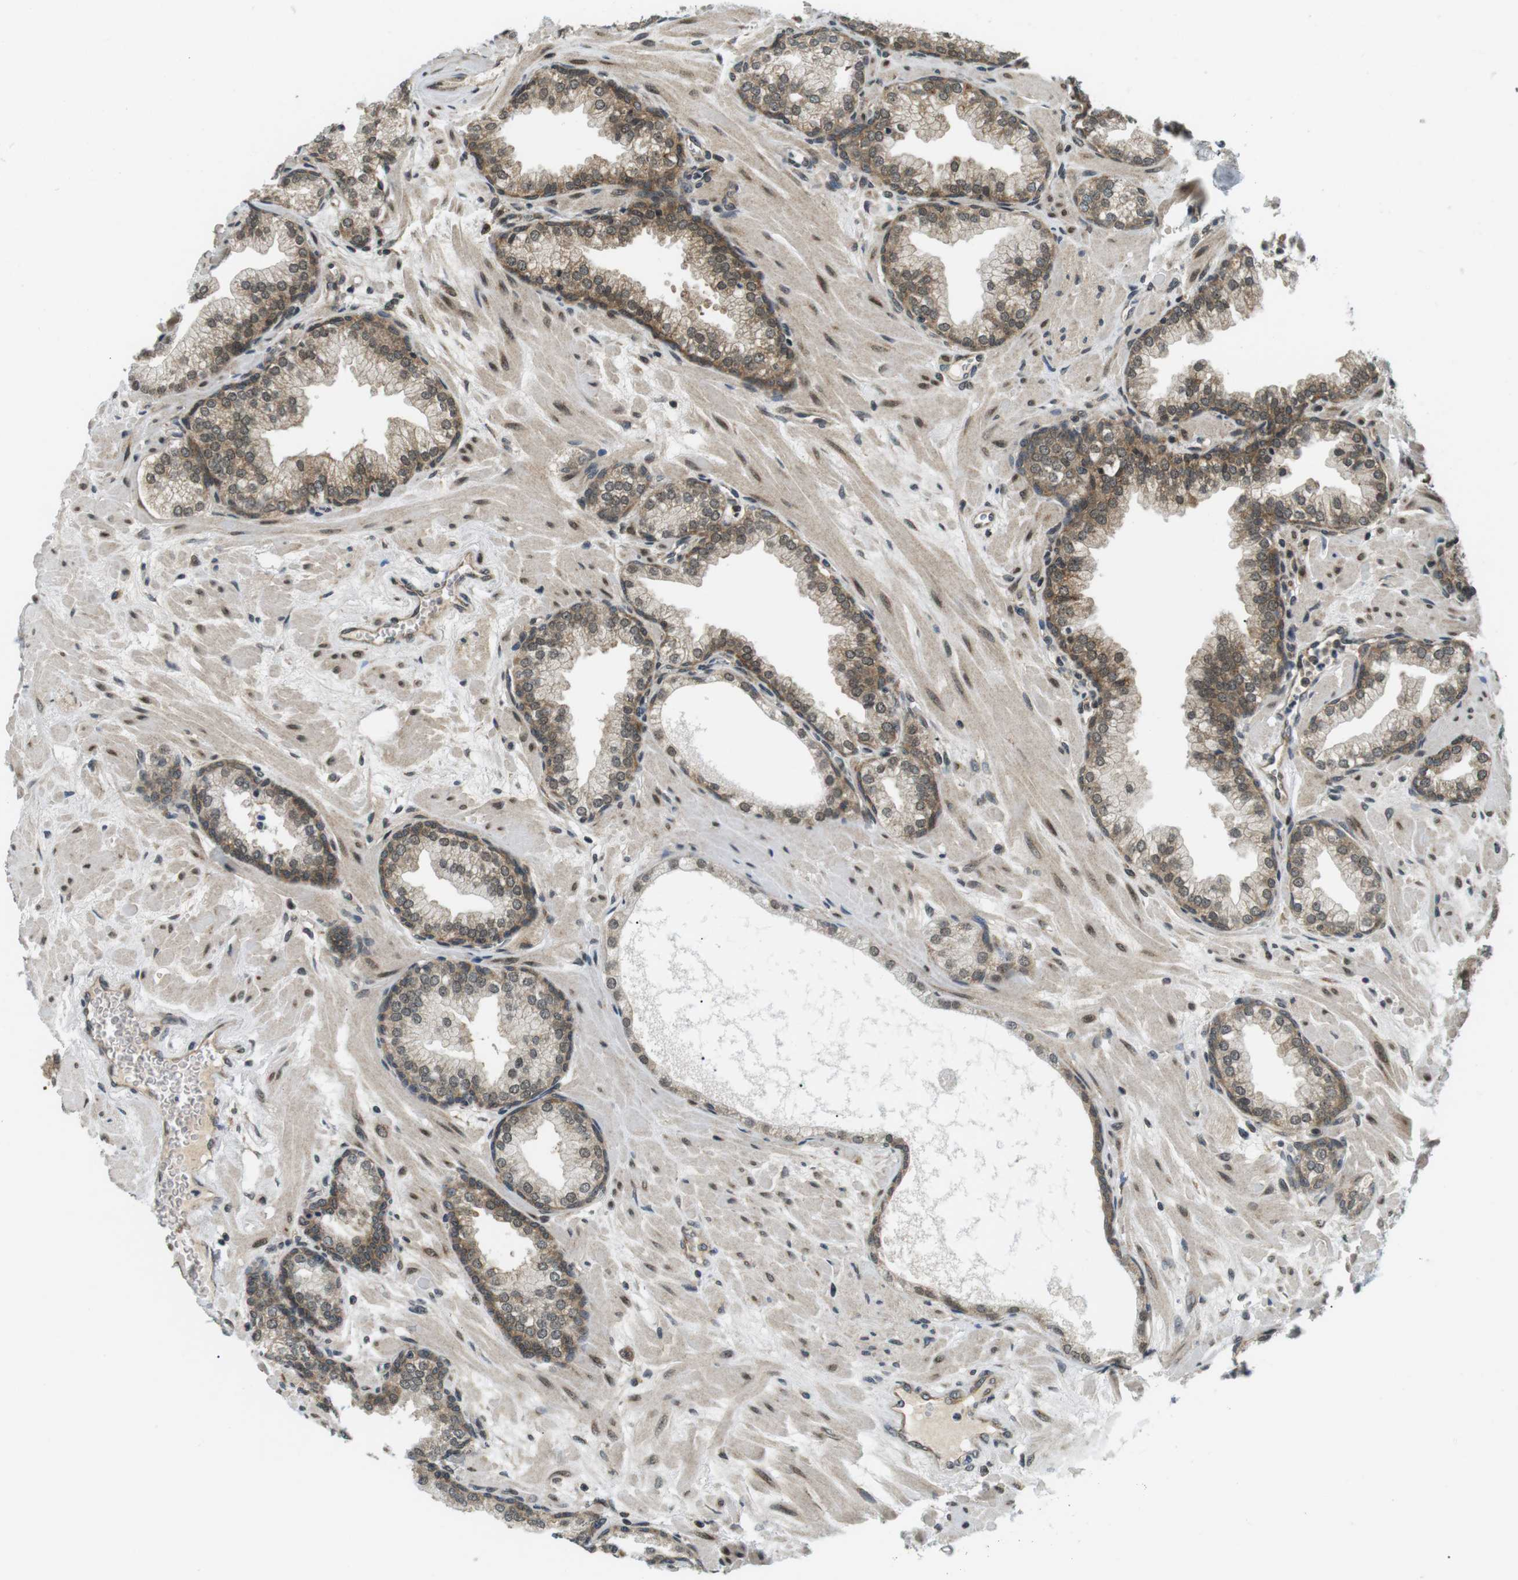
{"staining": {"intensity": "moderate", "quantity": ">75%", "location": "cytoplasmic/membranous,nuclear"}, "tissue": "prostate", "cell_type": "Glandular cells", "image_type": "normal", "snomed": [{"axis": "morphology", "description": "Normal tissue, NOS"}, {"axis": "morphology", "description": "Urothelial carcinoma, Low grade"}, {"axis": "topography", "description": "Urinary bladder"}, {"axis": "topography", "description": "Prostate"}], "caption": "IHC image of benign prostate stained for a protein (brown), which demonstrates medium levels of moderate cytoplasmic/membranous,nuclear expression in approximately >75% of glandular cells.", "gene": "CSNK2B", "patient": {"sex": "male", "age": 60}}